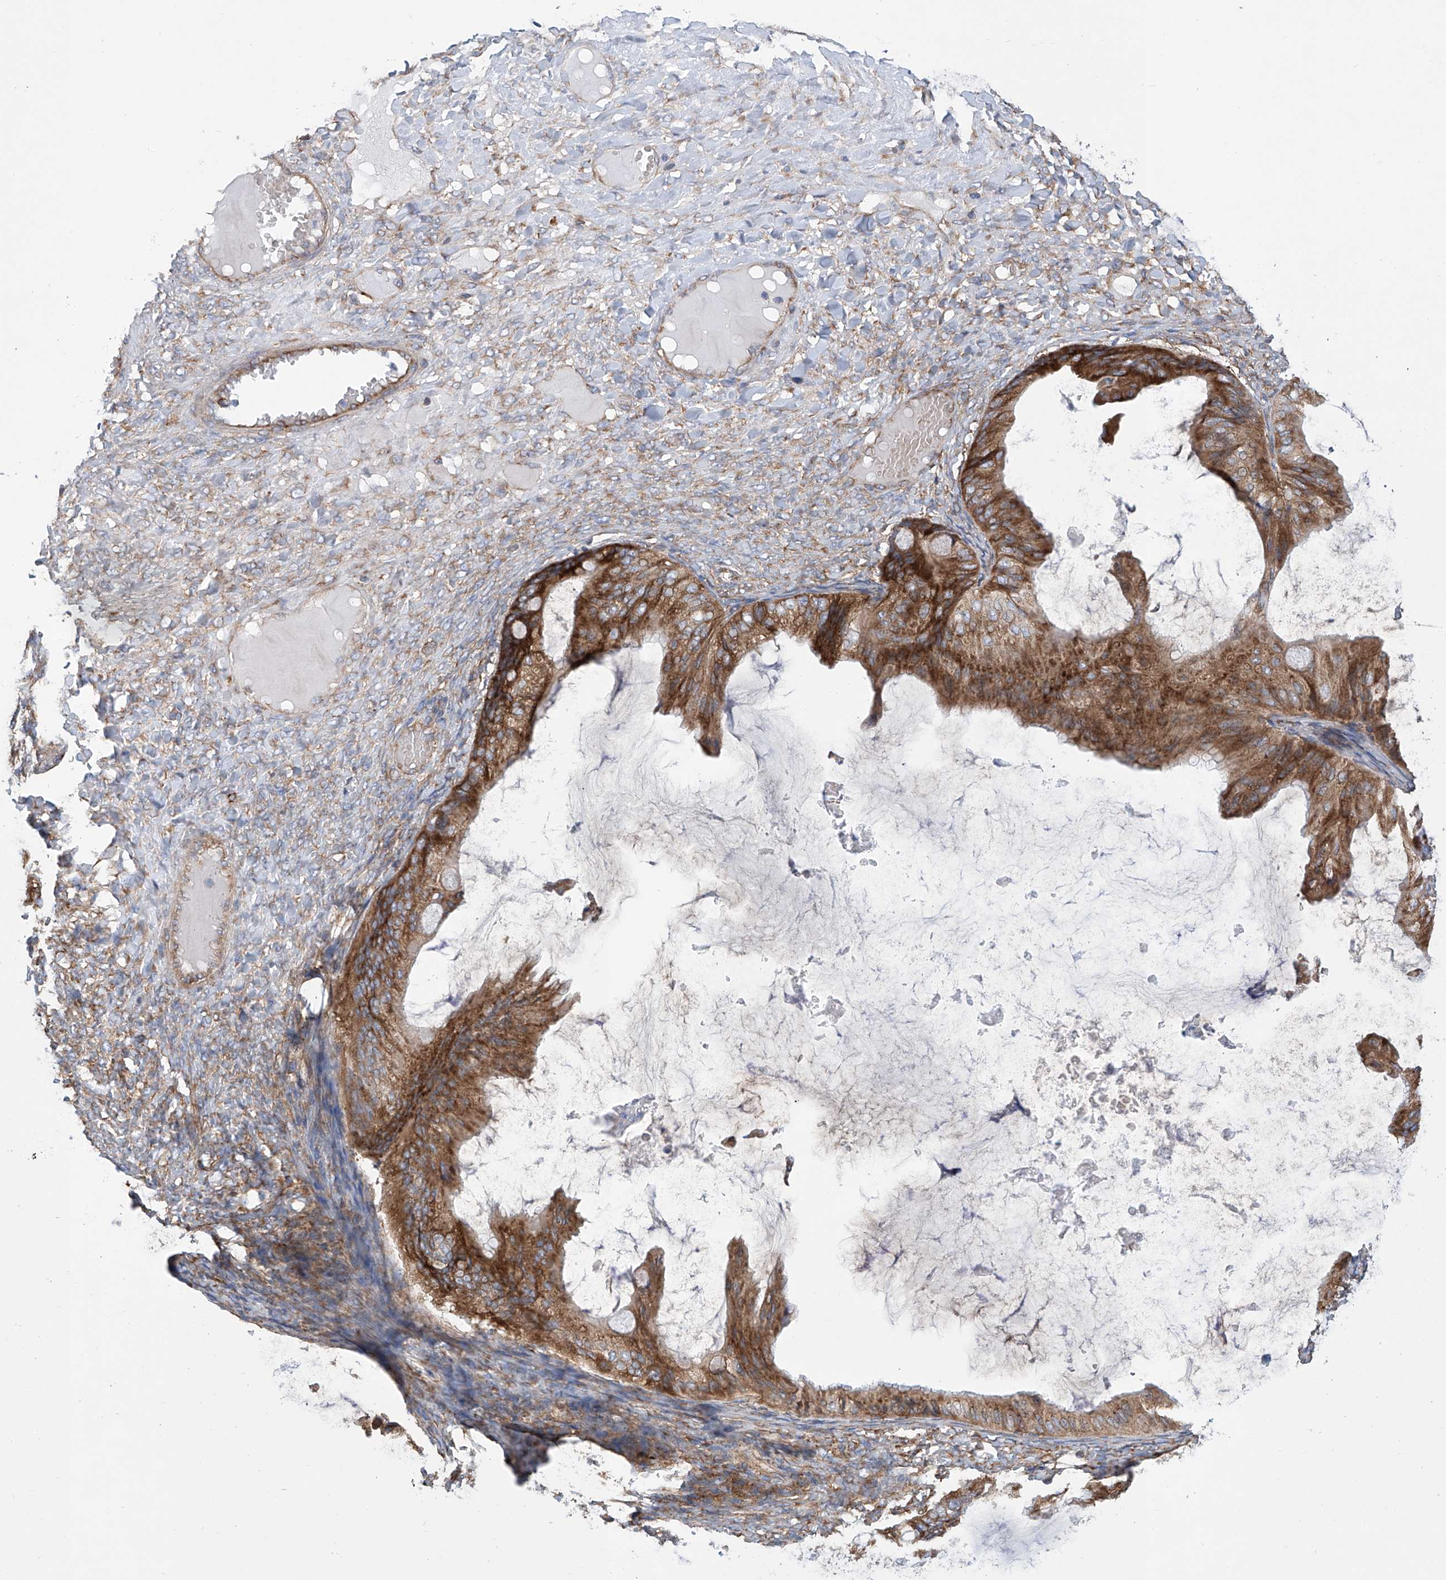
{"staining": {"intensity": "strong", "quantity": ">75%", "location": "cytoplasmic/membranous"}, "tissue": "ovarian cancer", "cell_type": "Tumor cells", "image_type": "cancer", "snomed": [{"axis": "morphology", "description": "Cystadenocarcinoma, mucinous, NOS"}, {"axis": "topography", "description": "Ovary"}], "caption": "Protein analysis of ovarian cancer (mucinous cystadenocarcinoma) tissue displays strong cytoplasmic/membranous expression in approximately >75% of tumor cells.", "gene": "SENP2", "patient": {"sex": "female", "age": 61}}